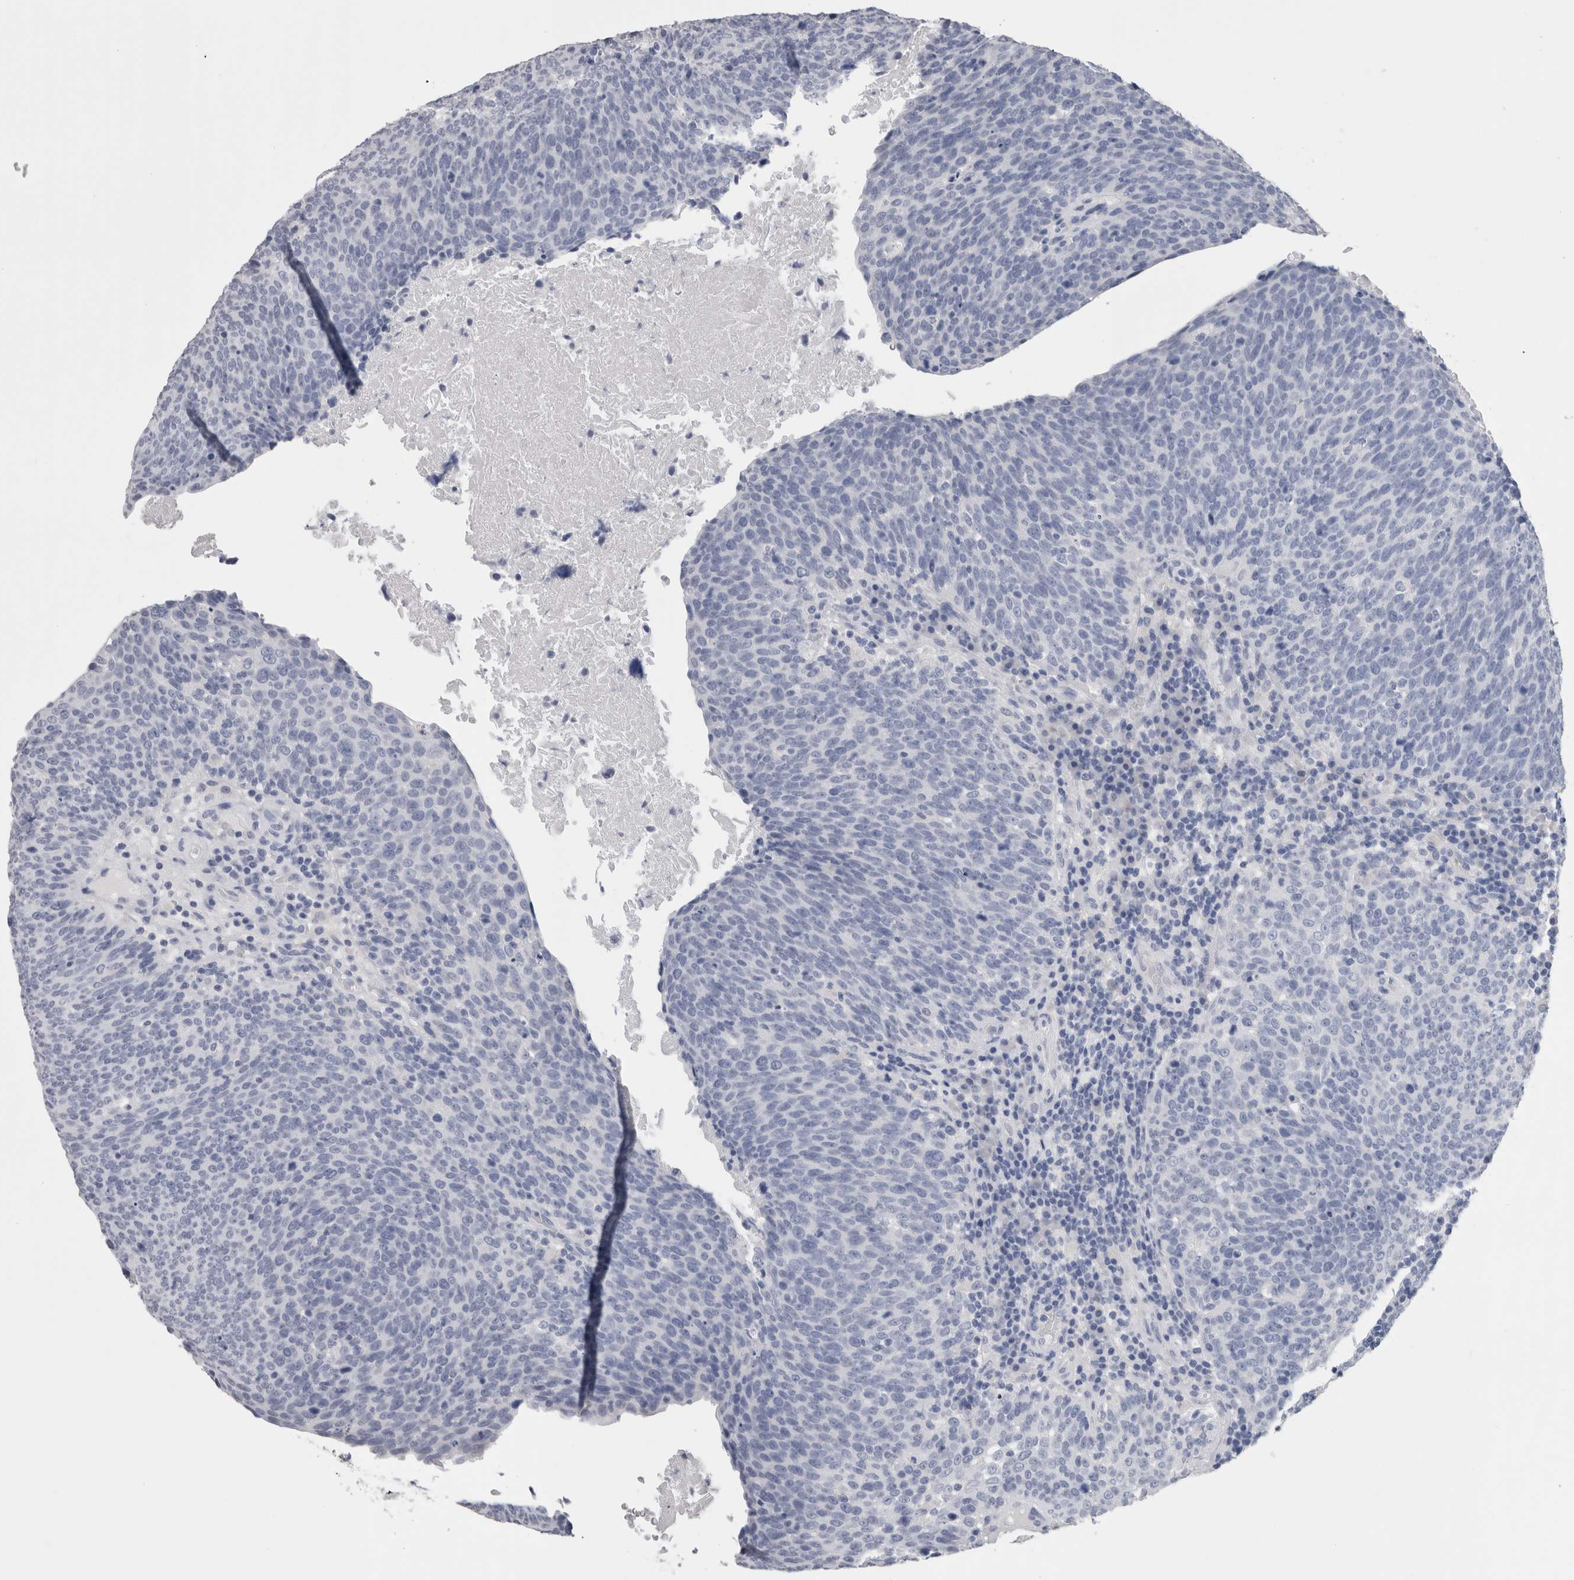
{"staining": {"intensity": "negative", "quantity": "none", "location": "none"}, "tissue": "head and neck cancer", "cell_type": "Tumor cells", "image_type": "cancer", "snomed": [{"axis": "morphology", "description": "Squamous cell carcinoma, NOS"}, {"axis": "morphology", "description": "Squamous cell carcinoma, metastatic, NOS"}, {"axis": "topography", "description": "Lymph node"}, {"axis": "topography", "description": "Head-Neck"}], "caption": "This is an immunohistochemistry micrograph of metastatic squamous cell carcinoma (head and neck). There is no expression in tumor cells.", "gene": "CA8", "patient": {"sex": "male", "age": 62}}